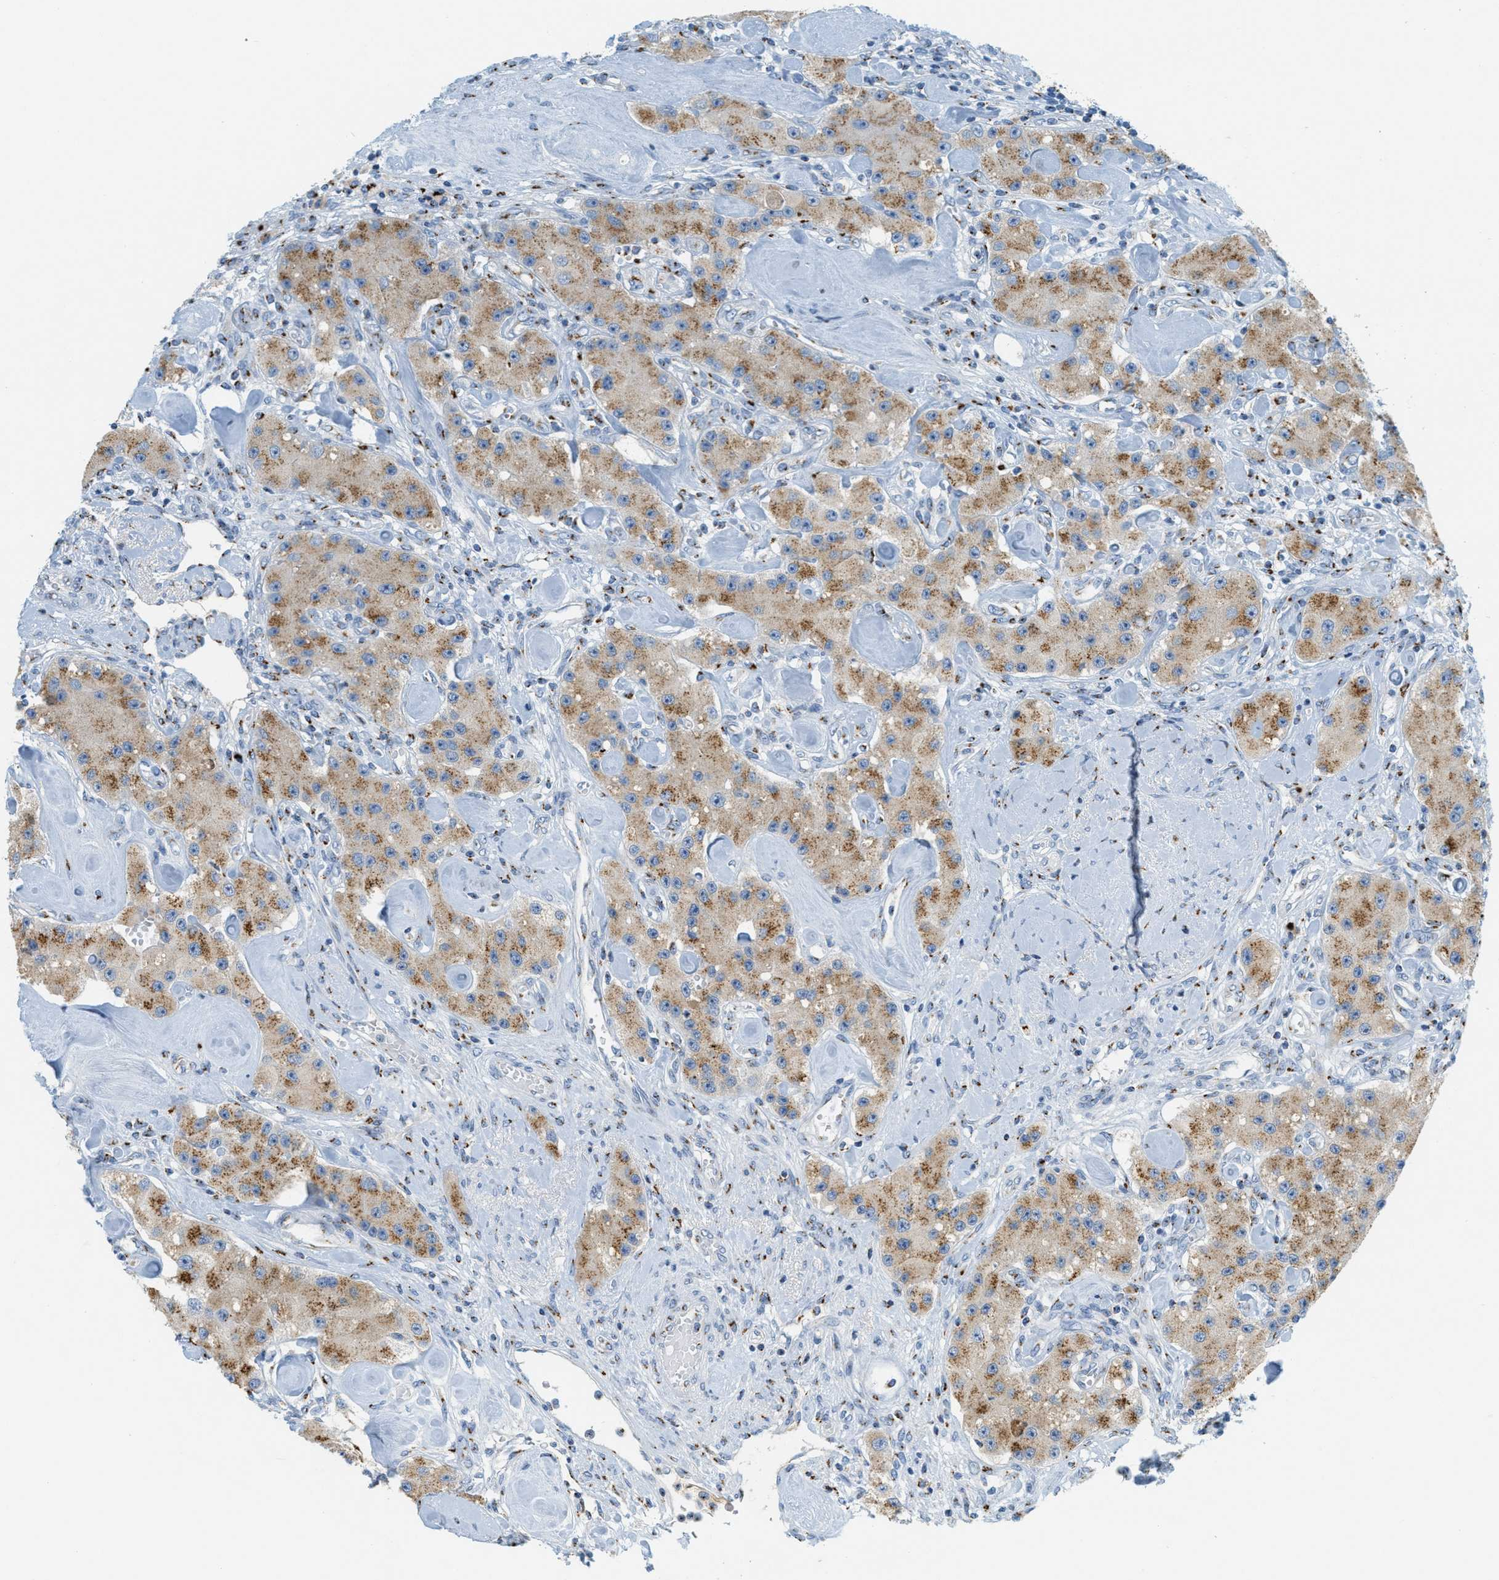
{"staining": {"intensity": "moderate", "quantity": "25%-75%", "location": "cytoplasmic/membranous"}, "tissue": "carcinoid", "cell_type": "Tumor cells", "image_type": "cancer", "snomed": [{"axis": "morphology", "description": "Carcinoid, malignant, NOS"}, {"axis": "topography", "description": "Pancreas"}], "caption": "A histopathology image of human carcinoid stained for a protein exhibits moderate cytoplasmic/membranous brown staining in tumor cells. (Stains: DAB (3,3'-diaminobenzidine) in brown, nuclei in blue, Microscopy: brightfield microscopy at high magnification).", "gene": "ENTPD4", "patient": {"sex": "male", "age": 41}}